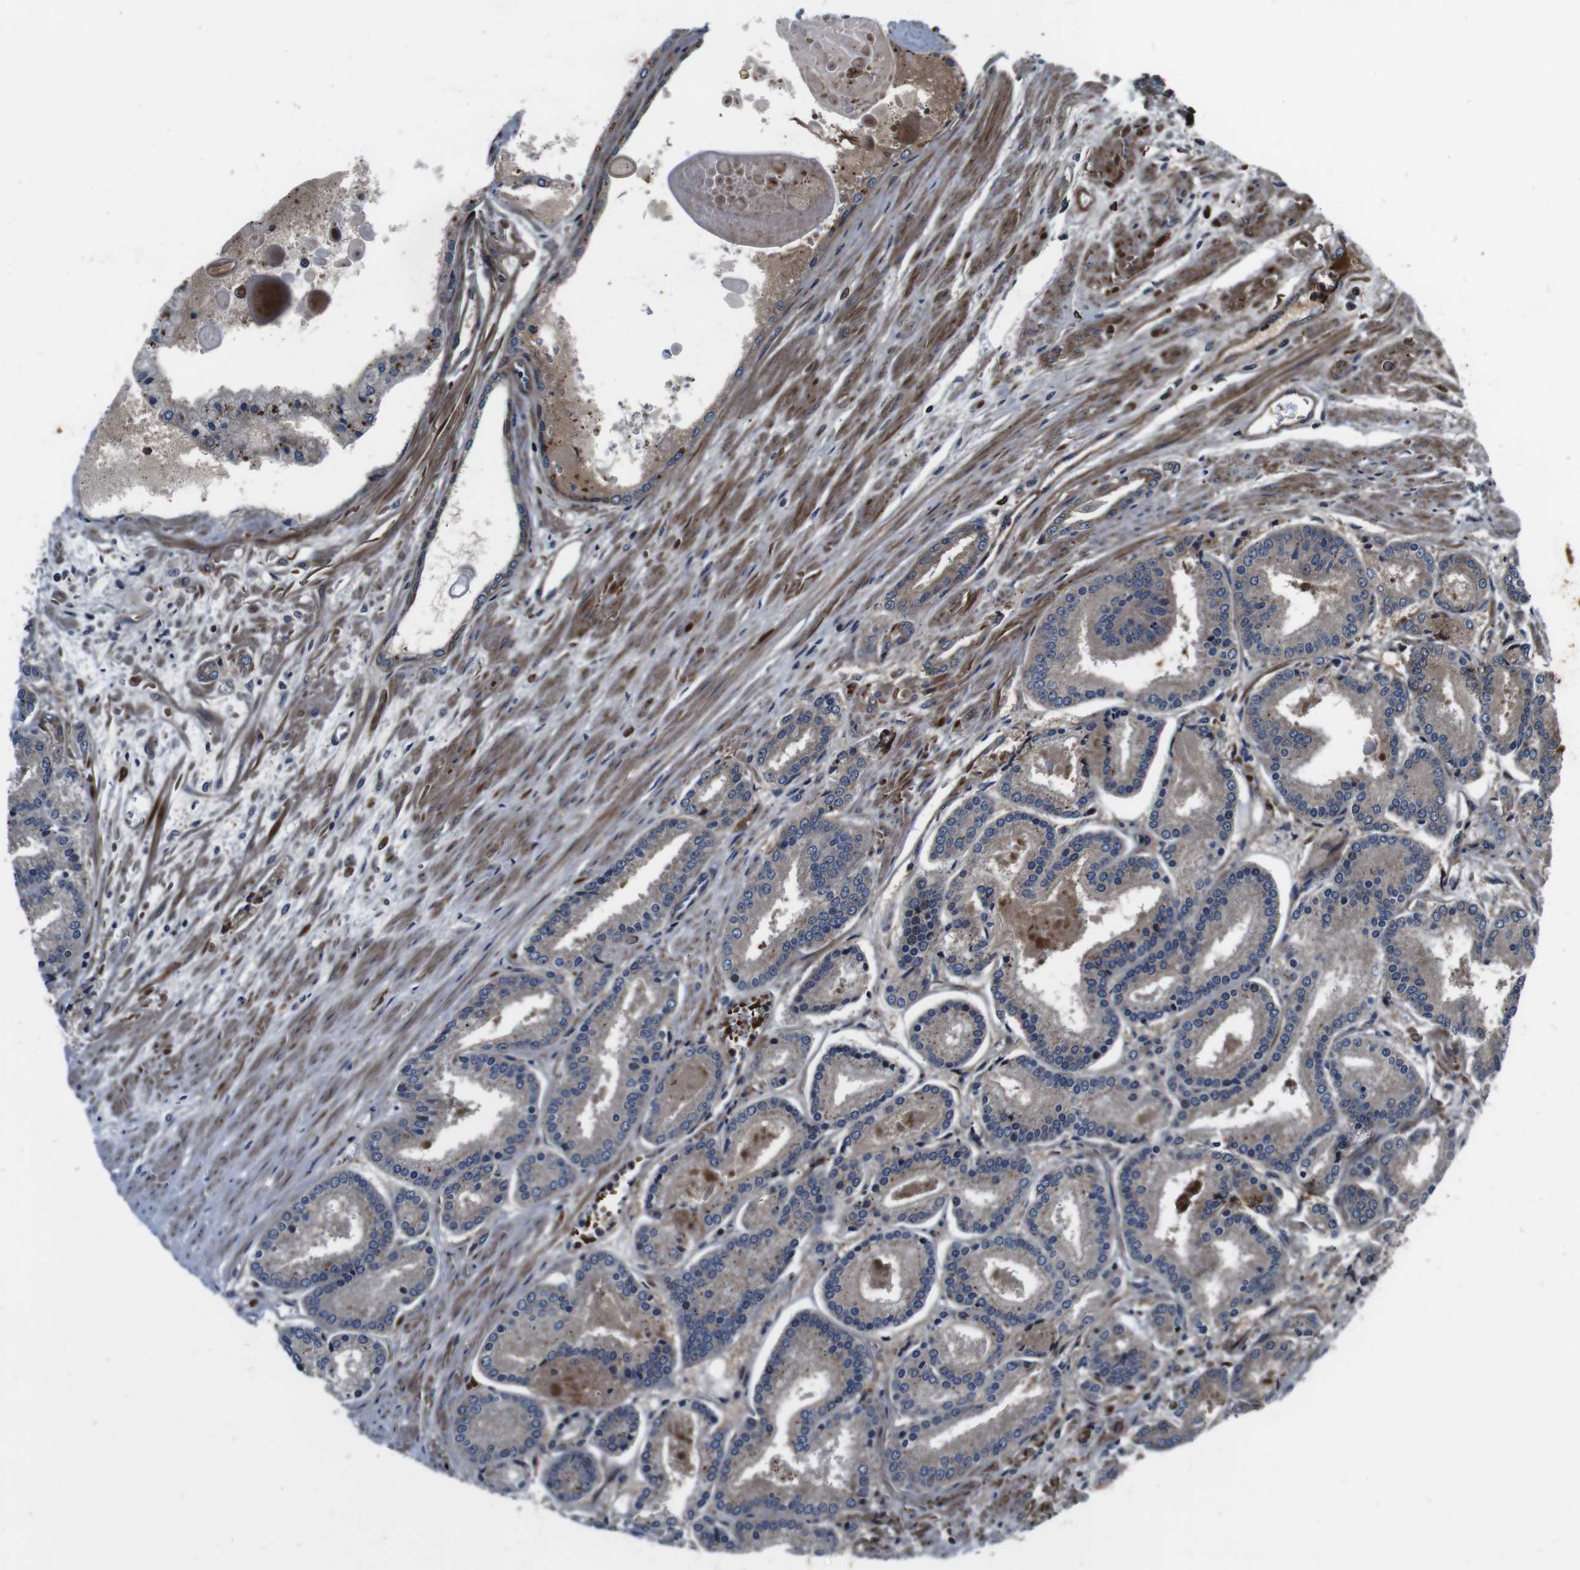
{"staining": {"intensity": "weak", "quantity": ">75%", "location": "cytoplasmic/membranous"}, "tissue": "prostate cancer", "cell_type": "Tumor cells", "image_type": "cancer", "snomed": [{"axis": "morphology", "description": "Adenocarcinoma, Low grade"}, {"axis": "topography", "description": "Prostate"}], "caption": "Brown immunohistochemical staining in human prostate adenocarcinoma (low-grade) exhibits weak cytoplasmic/membranous expression in about >75% of tumor cells.", "gene": "SMYD3", "patient": {"sex": "male", "age": 59}}